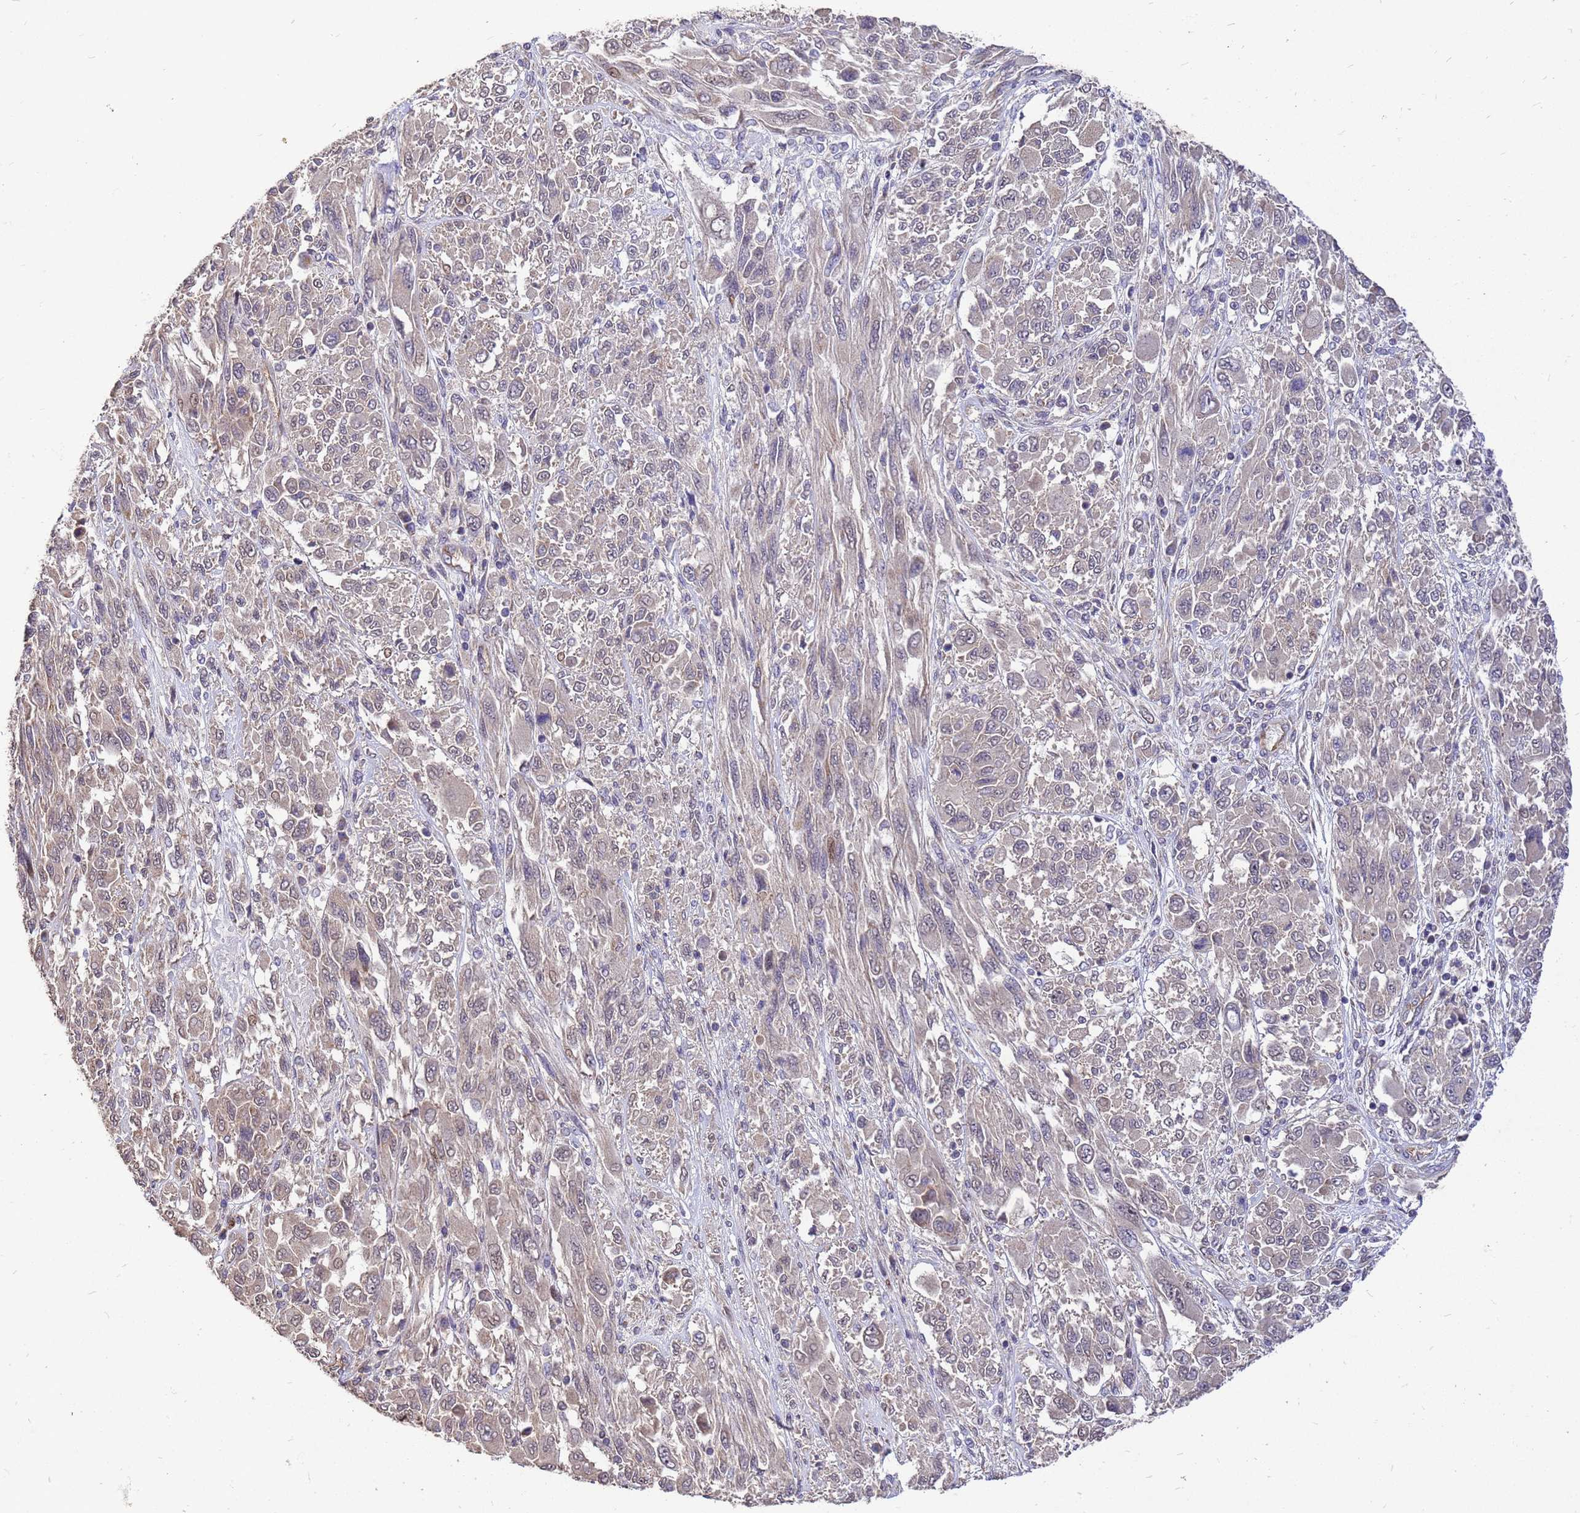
{"staining": {"intensity": "weak", "quantity": "<25%", "location": "cytoplasmic/membranous"}, "tissue": "melanoma", "cell_type": "Tumor cells", "image_type": "cancer", "snomed": [{"axis": "morphology", "description": "Malignant melanoma, NOS"}, {"axis": "topography", "description": "Skin"}], "caption": "Photomicrograph shows no significant protein positivity in tumor cells of malignant melanoma.", "gene": "RSPRY1", "patient": {"sex": "female", "age": 91}}